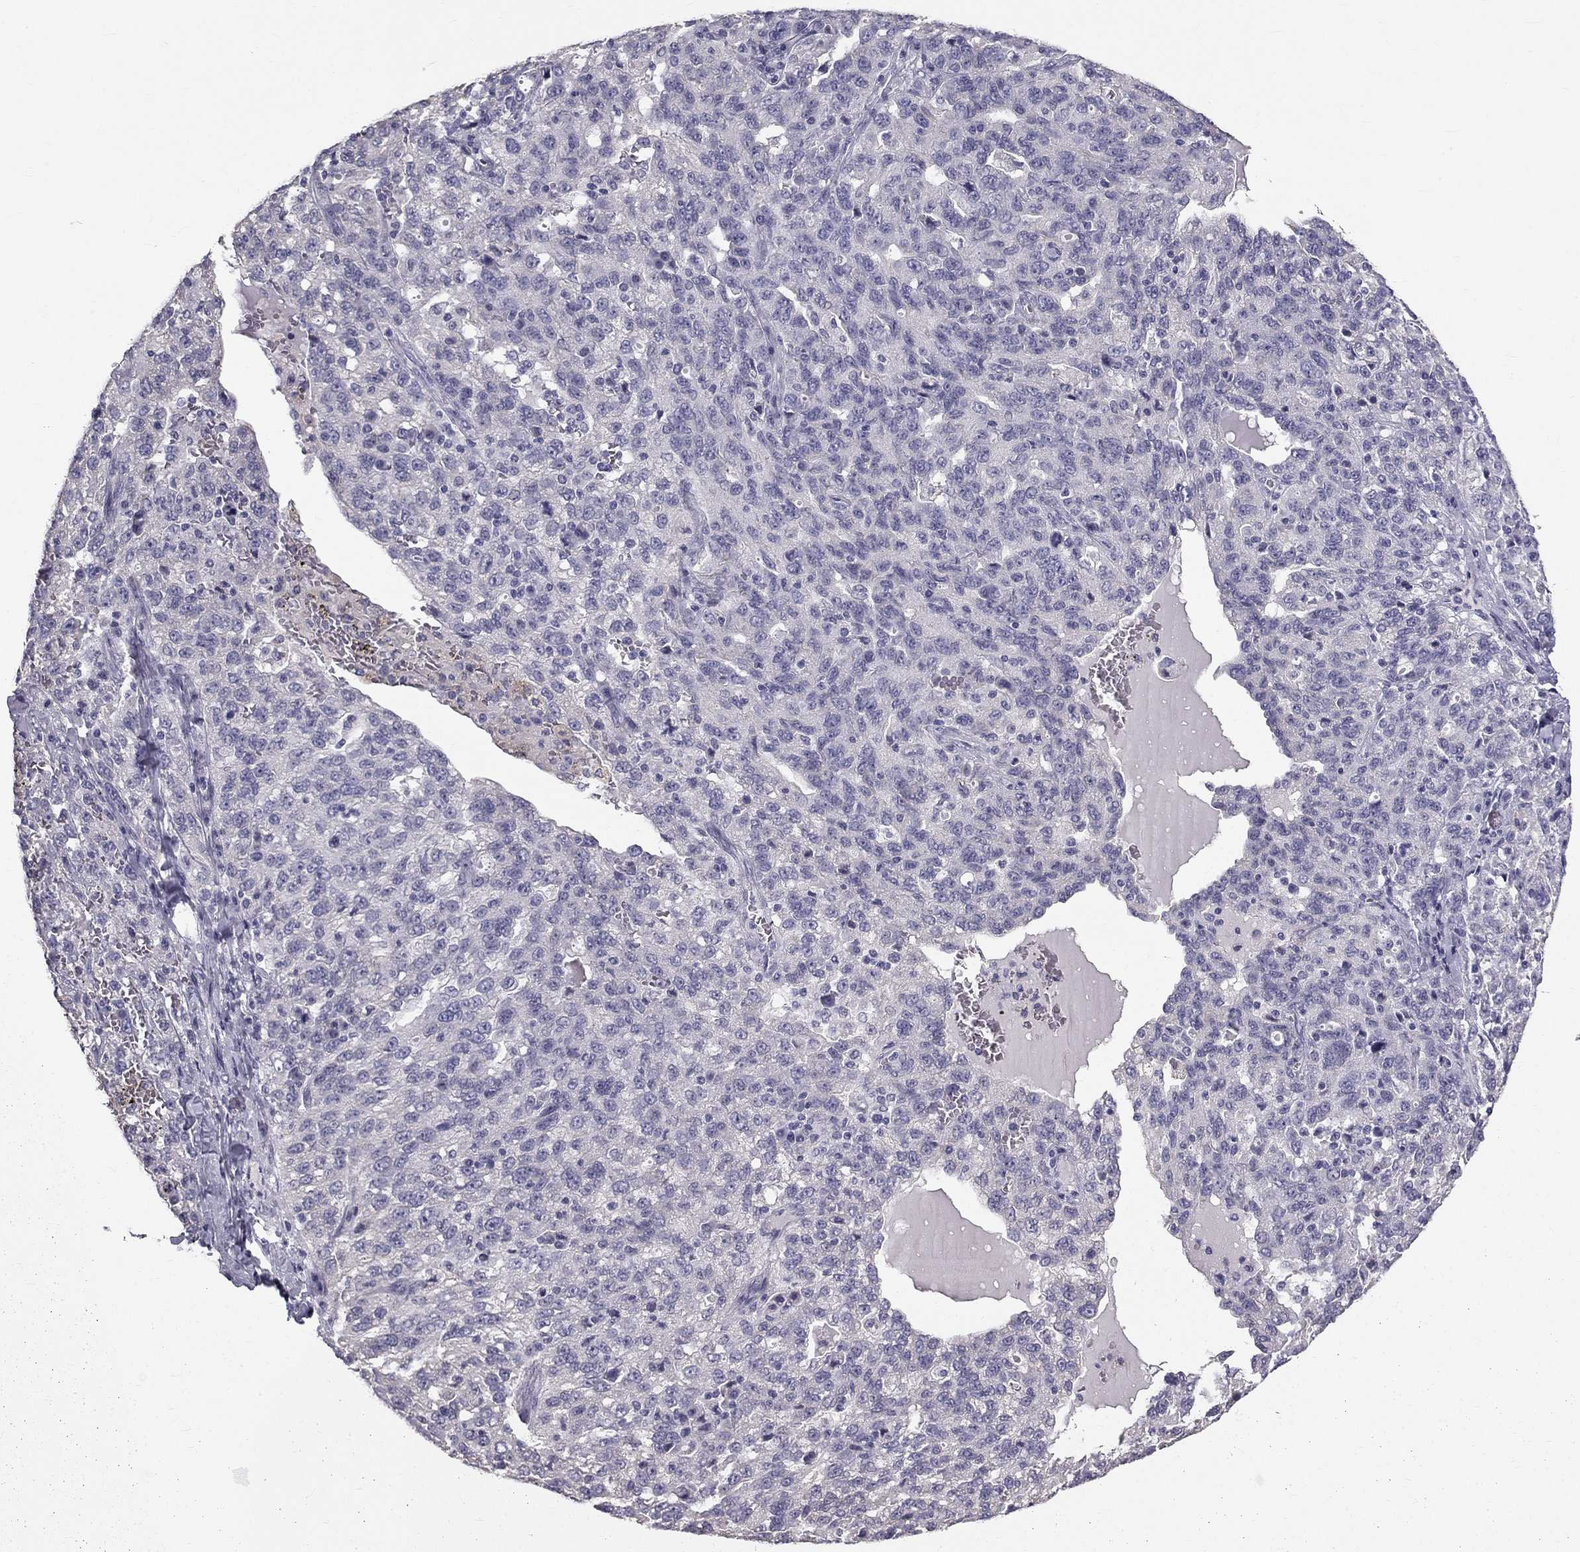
{"staining": {"intensity": "negative", "quantity": "none", "location": "none"}, "tissue": "ovarian cancer", "cell_type": "Tumor cells", "image_type": "cancer", "snomed": [{"axis": "morphology", "description": "Cystadenocarcinoma, serous, NOS"}, {"axis": "topography", "description": "Ovary"}], "caption": "This is an immunohistochemistry (IHC) photomicrograph of ovarian cancer. There is no expression in tumor cells.", "gene": "CCDC40", "patient": {"sex": "female", "age": 71}}